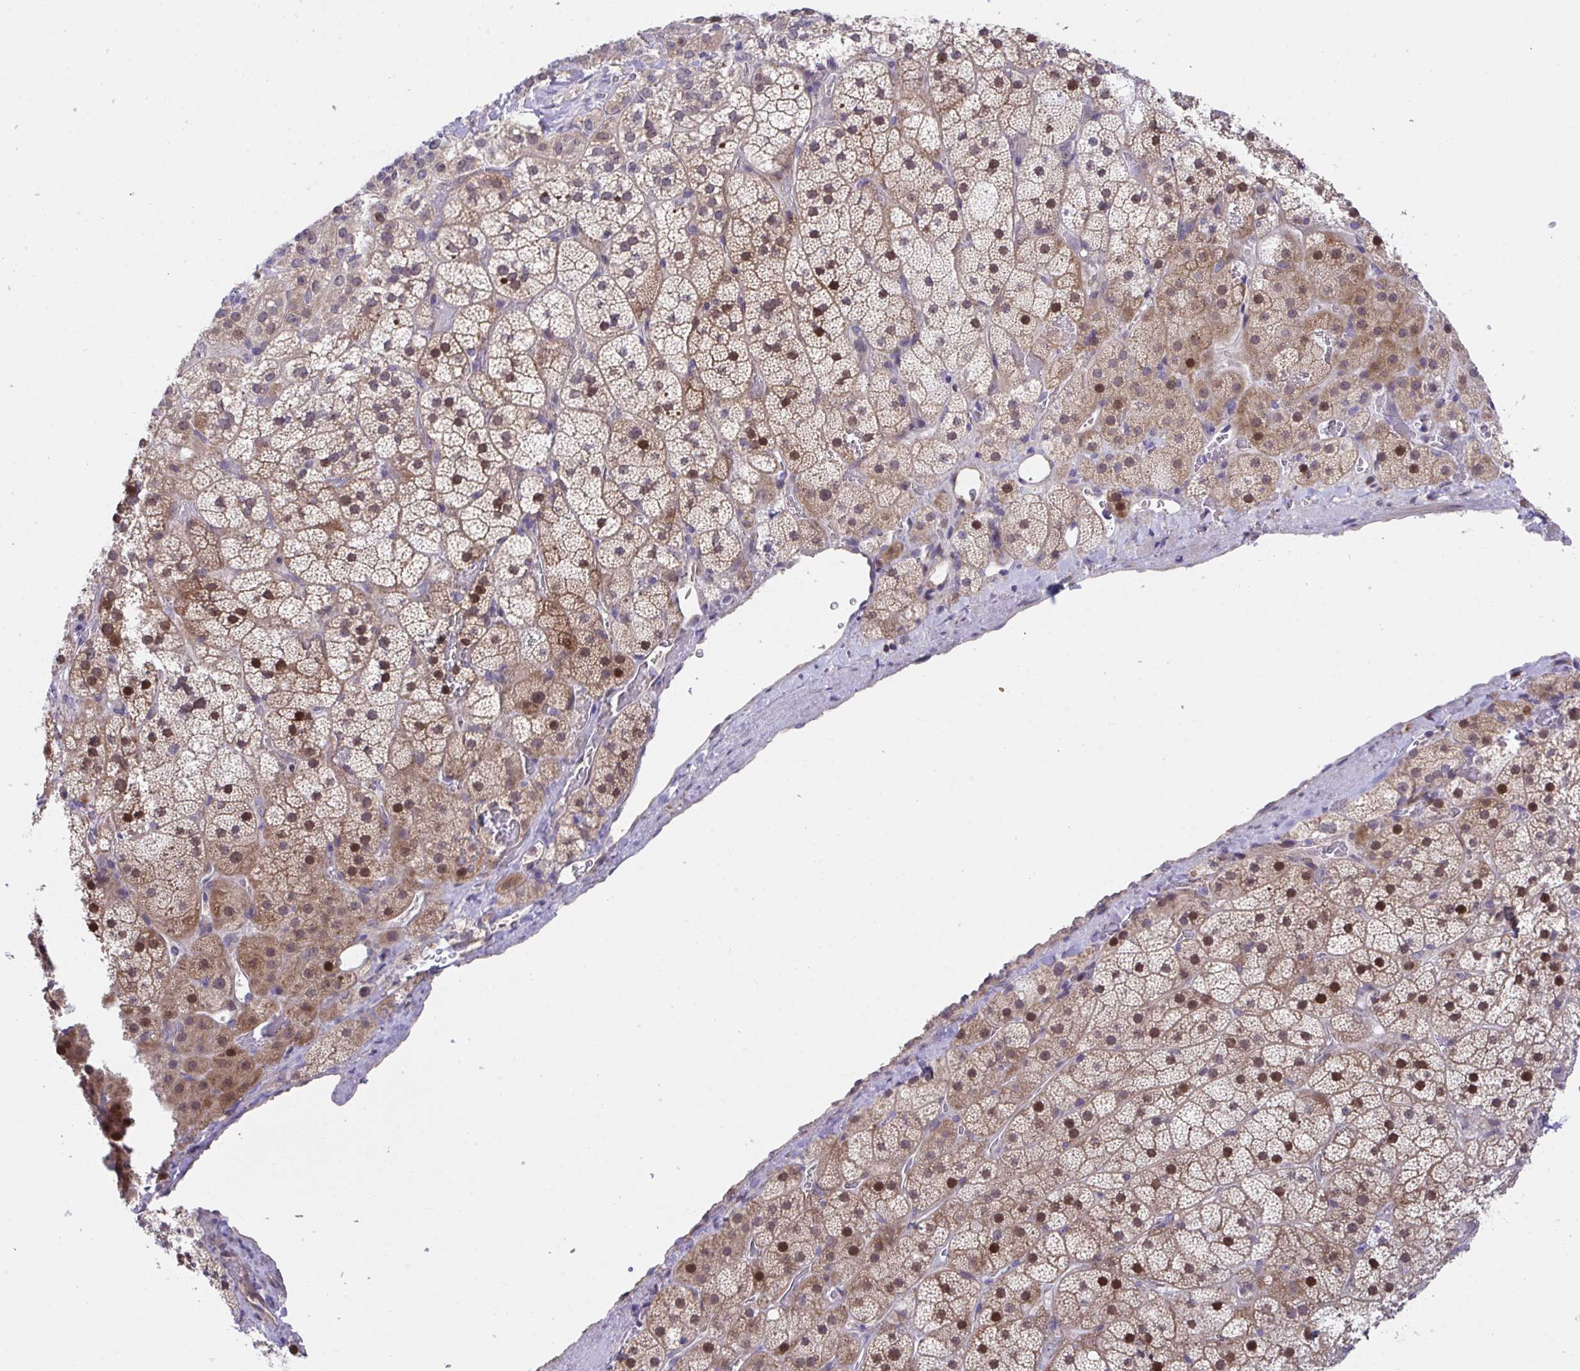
{"staining": {"intensity": "moderate", "quantity": ">75%", "location": "cytoplasmic/membranous,nuclear"}, "tissue": "adrenal gland", "cell_type": "Glandular cells", "image_type": "normal", "snomed": [{"axis": "morphology", "description": "Normal tissue, NOS"}, {"axis": "topography", "description": "Adrenal gland"}], "caption": "IHC of benign adrenal gland demonstrates medium levels of moderate cytoplasmic/membranous,nuclear positivity in about >75% of glandular cells. Immunohistochemistry (ihc) stains the protein in brown and the nuclei are stained blue.", "gene": "RHOXF1", "patient": {"sex": "male", "age": 57}}